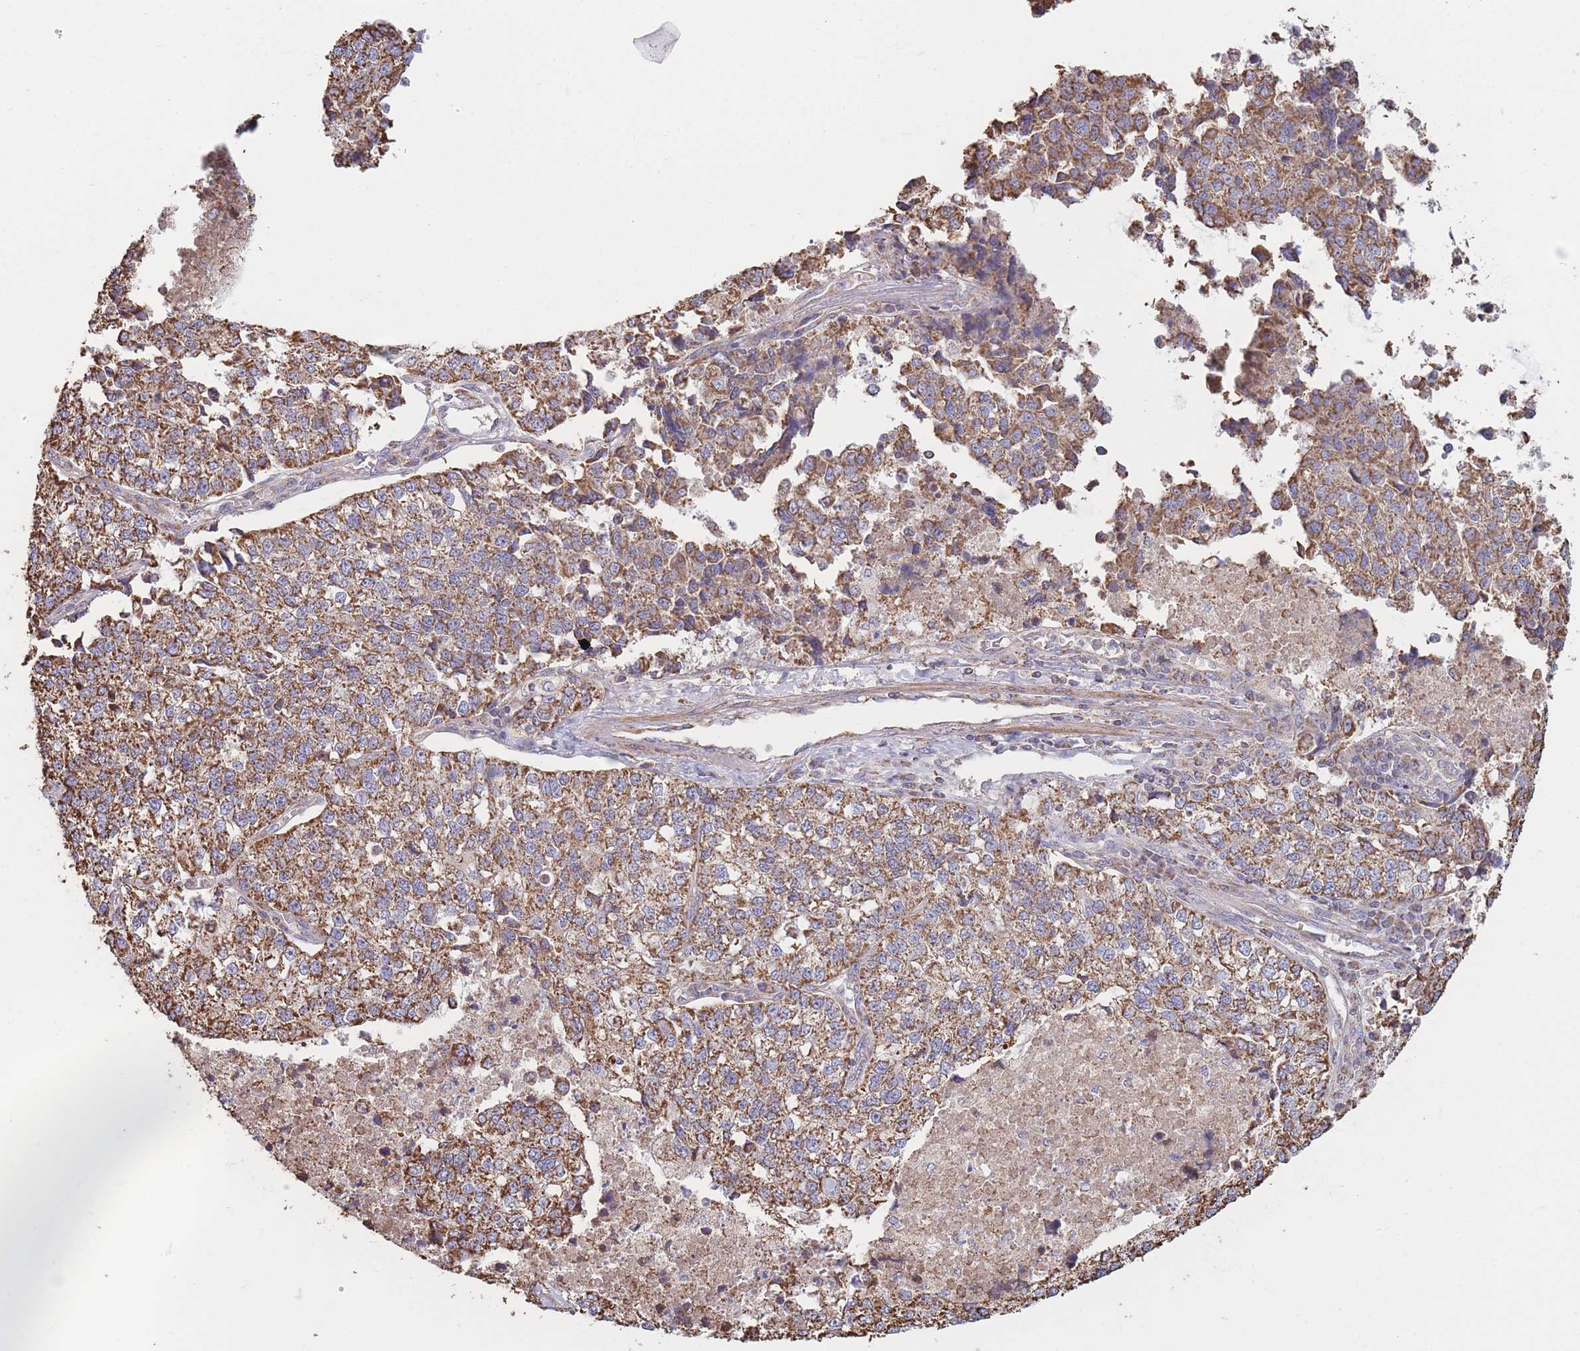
{"staining": {"intensity": "moderate", "quantity": ">75%", "location": "cytoplasmic/membranous"}, "tissue": "lung cancer", "cell_type": "Tumor cells", "image_type": "cancer", "snomed": [{"axis": "morphology", "description": "Adenocarcinoma, NOS"}, {"axis": "topography", "description": "Lung"}], "caption": "Protein expression analysis of adenocarcinoma (lung) exhibits moderate cytoplasmic/membranous staining in approximately >75% of tumor cells. The staining is performed using DAB (3,3'-diaminobenzidine) brown chromogen to label protein expression. The nuclei are counter-stained blue using hematoxylin.", "gene": "KIF16B", "patient": {"sex": "male", "age": 49}}